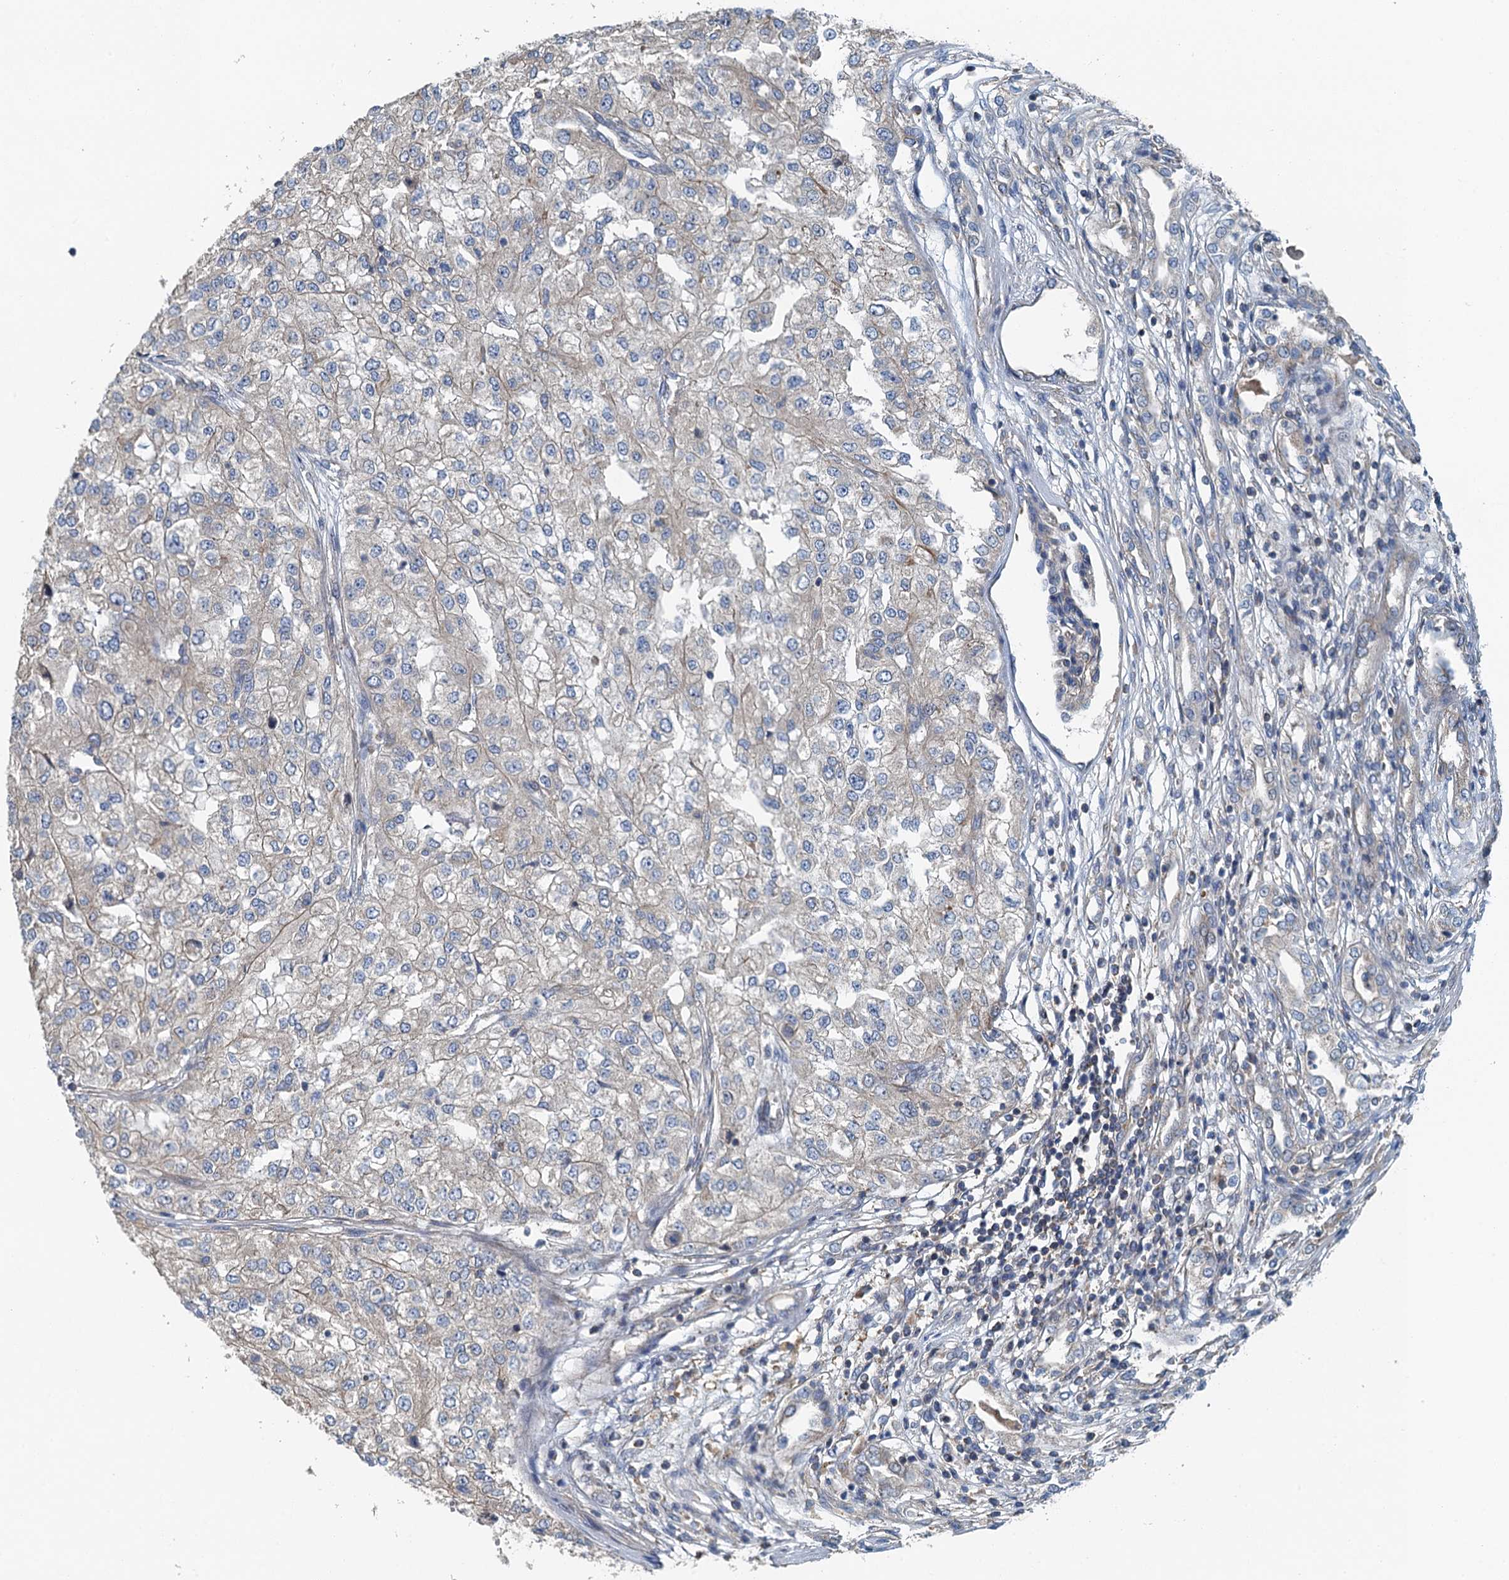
{"staining": {"intensity": "negative", "quantity": "none", "location": "none"}, "tissue": "renal cancer", "cell_type": "Tumor cells", "image_type": "cancer", "snomed": [{"axis": "morphology", "description": "Adenocarcinoma, NOS"}, {"axis": "topography", "description": "Kidney"}], "caption": "Renal cancer was stained to show a protein in brown. There is no significant staining in tumor cells.", "gene": "PPP1R14D", "patient": {"sex": "female", "age": 54}}